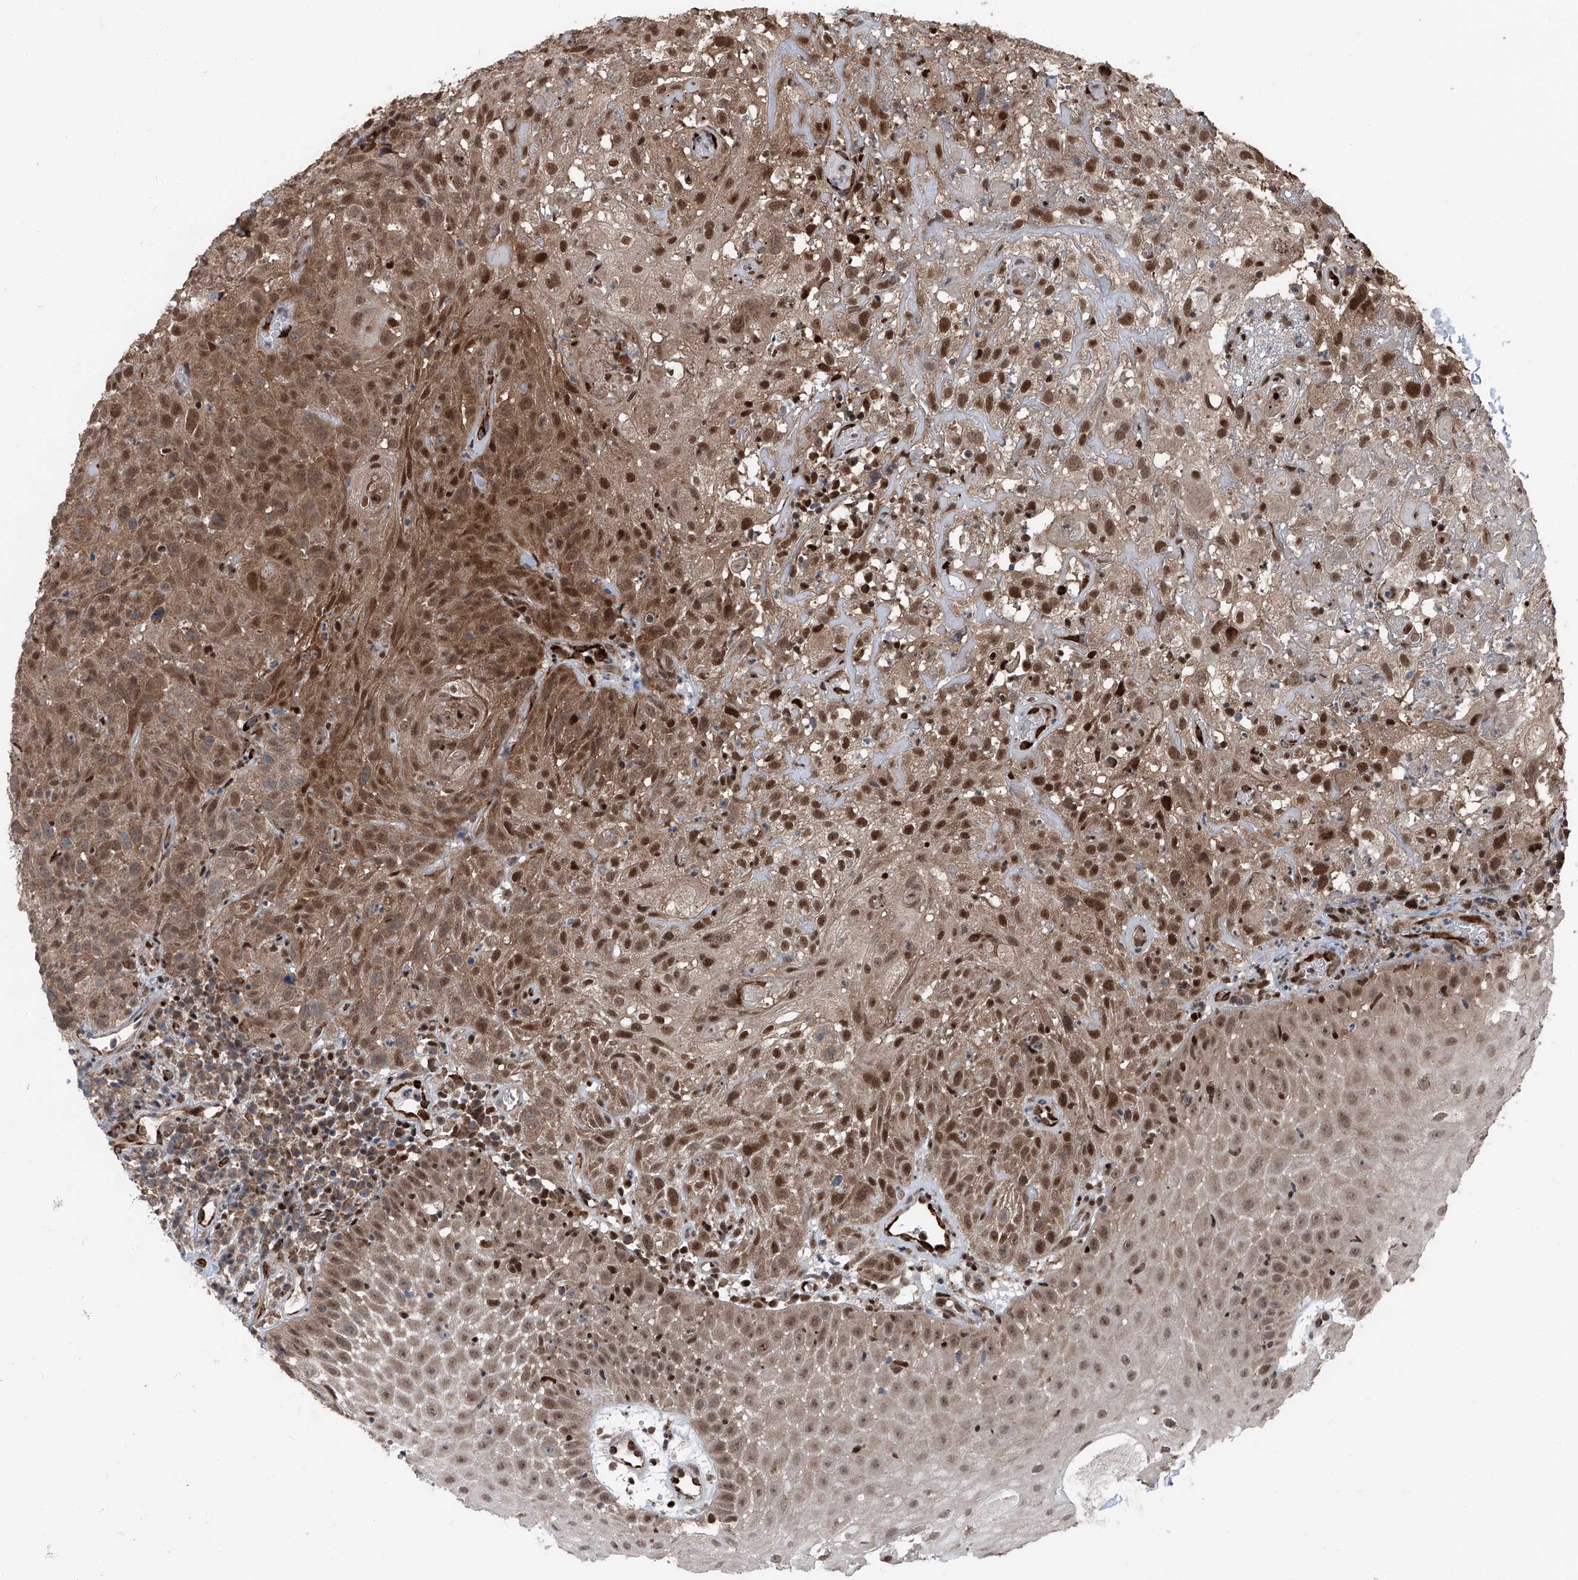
{"staining": {"intensity": "strong", "quantity": "25%-75%", "location": "cytoplasmic/membranous,nuclear"}, "tissue": "oral mucosa", "cell_type": "Squamous epithelial cells", "image_type": "normal", "snomed": [{"axis": "morphology", "description": "Normal tissue, NOS"}, {"axis": "topography", "description": "Oral tissue"}], "caption": "IHC photomicrograph of normal oral mucosa: human oral mucosa stained using immunohistochemistry (IHC) shows high levels of strong protein expression localized specifically in the cytoplasmic/membranous,nuclear of squamous epithelial cells, appearing as a cytoplasmic/membranous,nuclear brown color.", "gene": "FKBP5", "patient": {"sex": "male", "age": 60}}